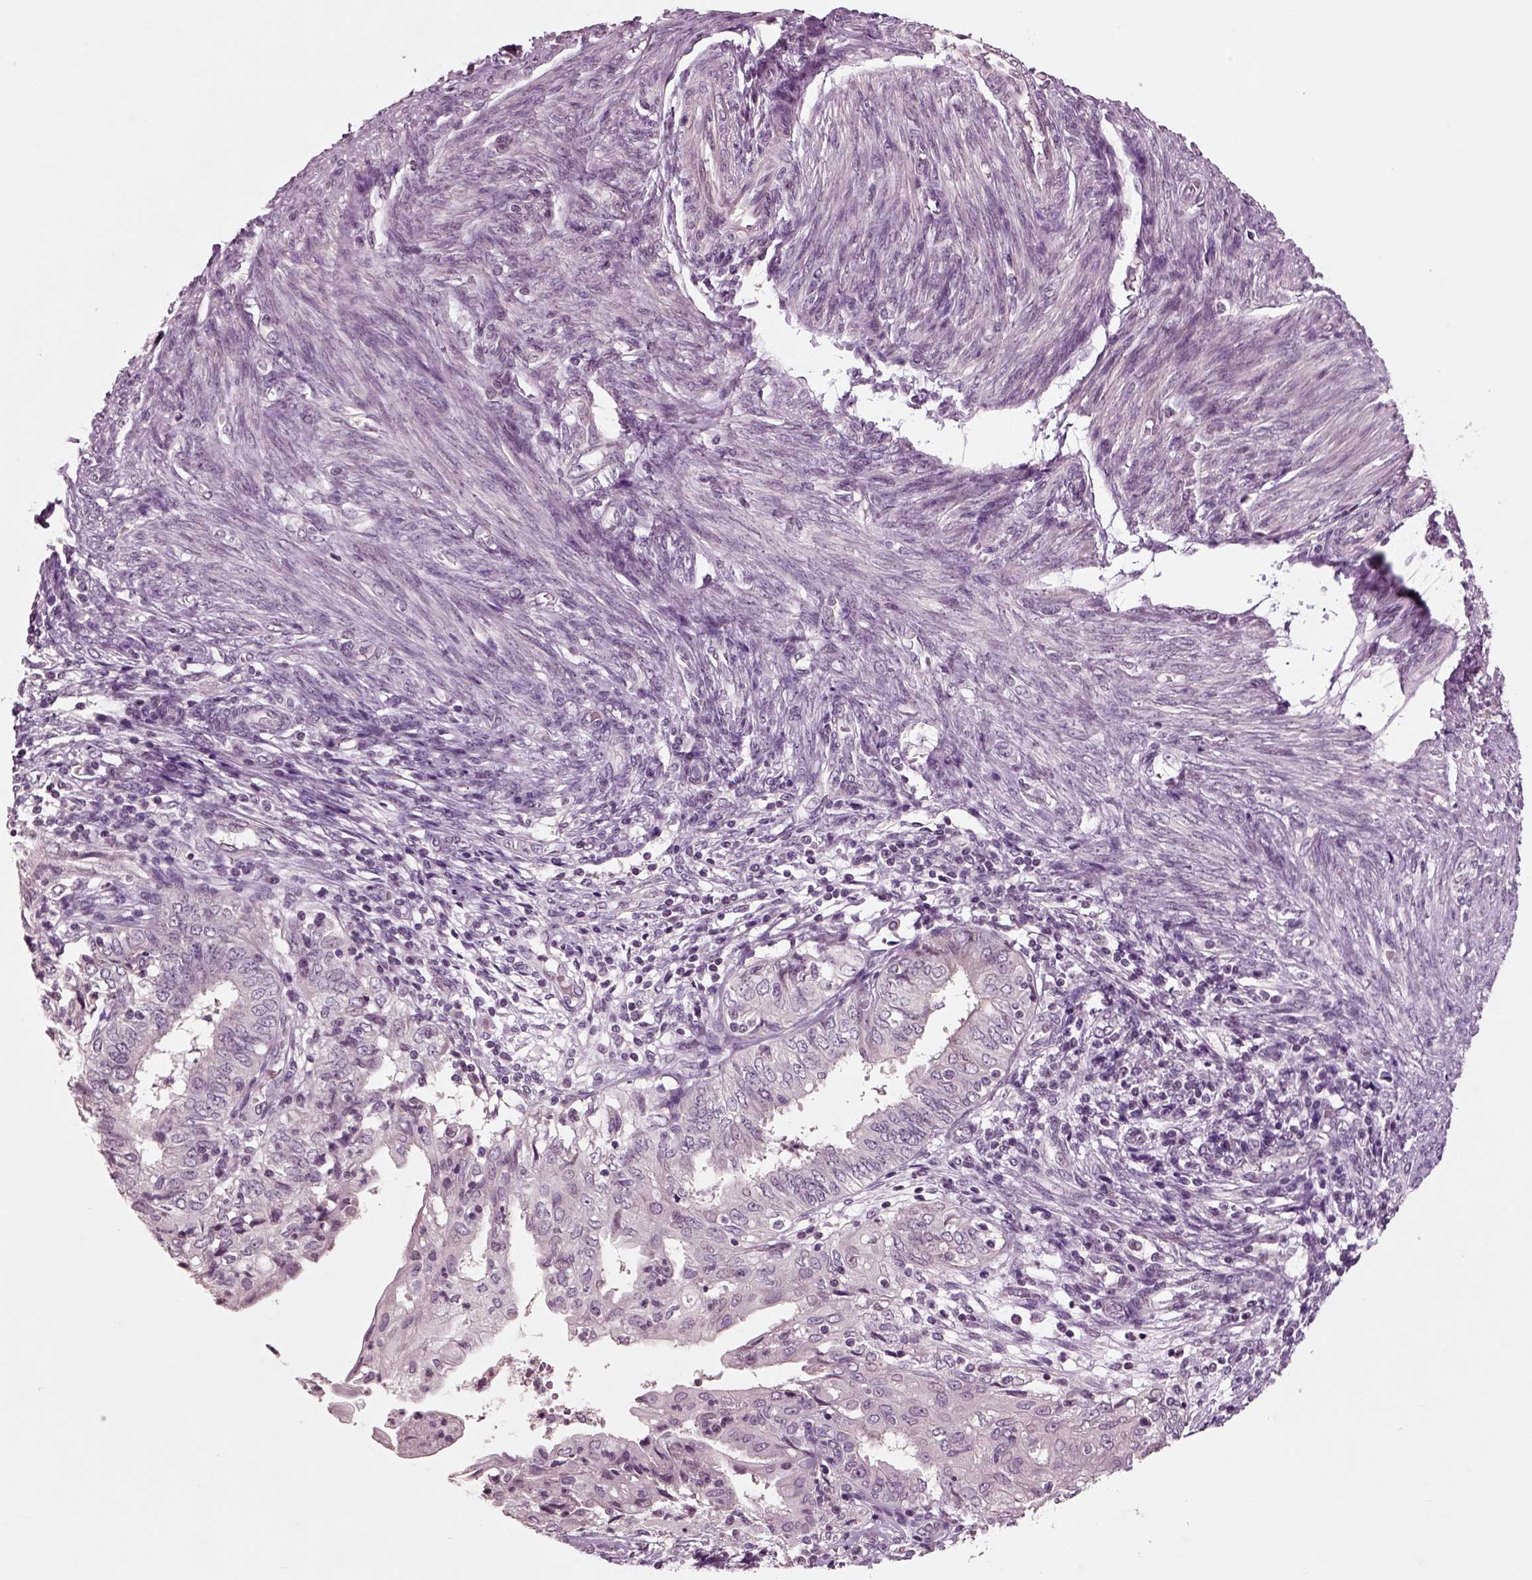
{"staining": {"intensity": "negative", "quantity": "none", "location": "none"}, "tissue": "endometrial cancer", "cell_type": "Tumor cells", "image_type": "cancer", "snomed": [{"axis": "morphology", "description": "Adenocarcinoma, NOS"}, {"axis": "topography", "description": "Endometrium"}], "caption": "Tumor cells are negative for protein expression in human adenocarcinoma (endometrial). The staining was performed using DAB (3,3'-diaminobenzidine) to visualize the protein expression in brown, while the nuclei were stained in blue with hematoxylin (Magnification: 20x).", "gene": "CHGB", "patient": {"sex": "female", "age": 68}}